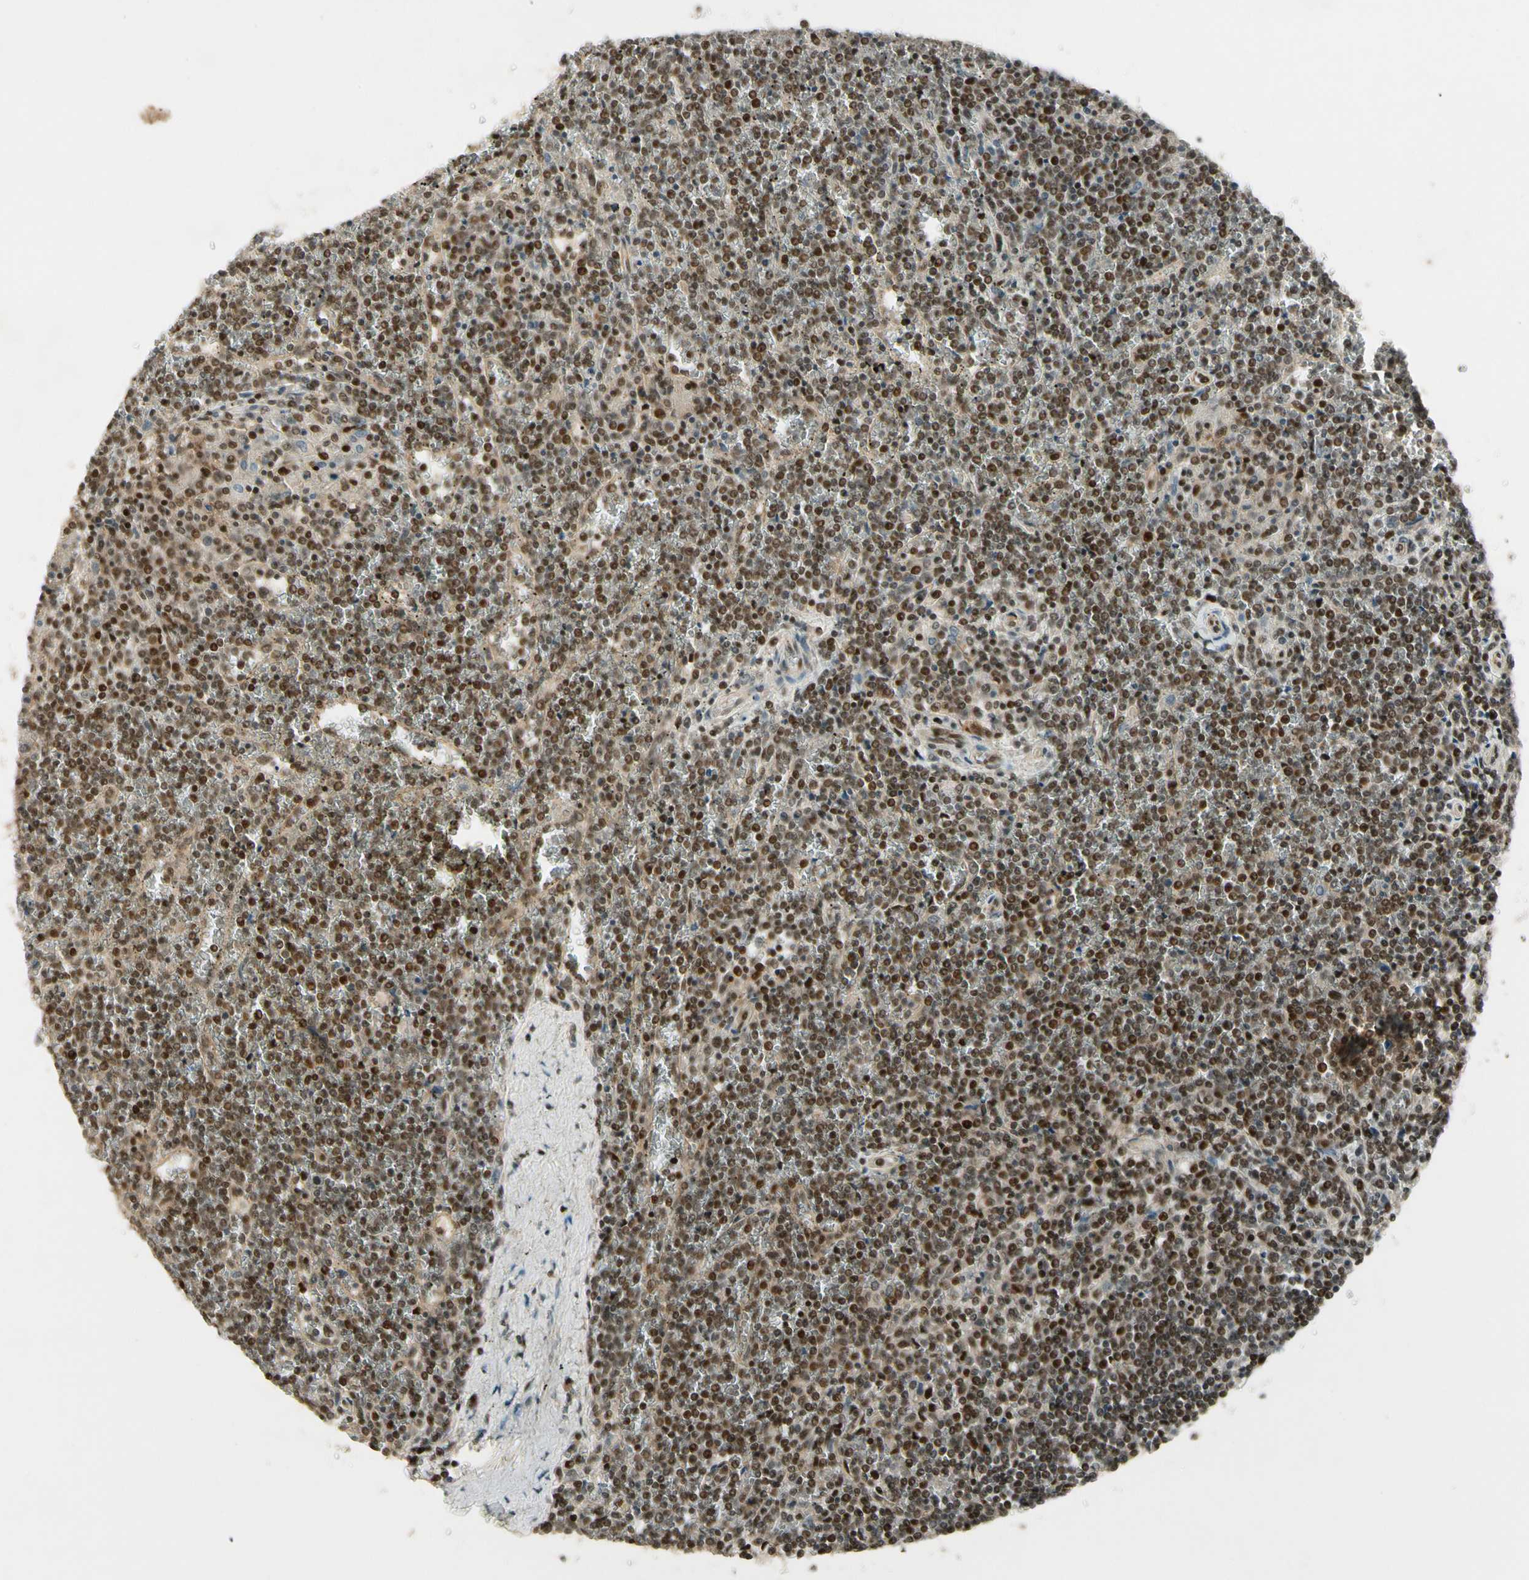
{"staining": {"intensity": "moderate", "quantity": "25%-75%", "location": "nuclear"}, "tissue": "lymphoma", "cell_type": "Tumor cells", "image_type": "cancer", "snomed": [{"axis": "morphology", "description": "Malignant lymphoma, non-Hodgkin's type, Low grade"}, {"axis": "topography", "description": "Spleen"}], "caption": "High-power microscopy captured an immunohistochemistry image of low-grade malignant lymphoma, non-Hodgkin's type, revealing moderate nuclear expression in about 25%-75% of tumor cells.", "gene": "CDK11A", "patient": {"sex": "female", "age": 19}}